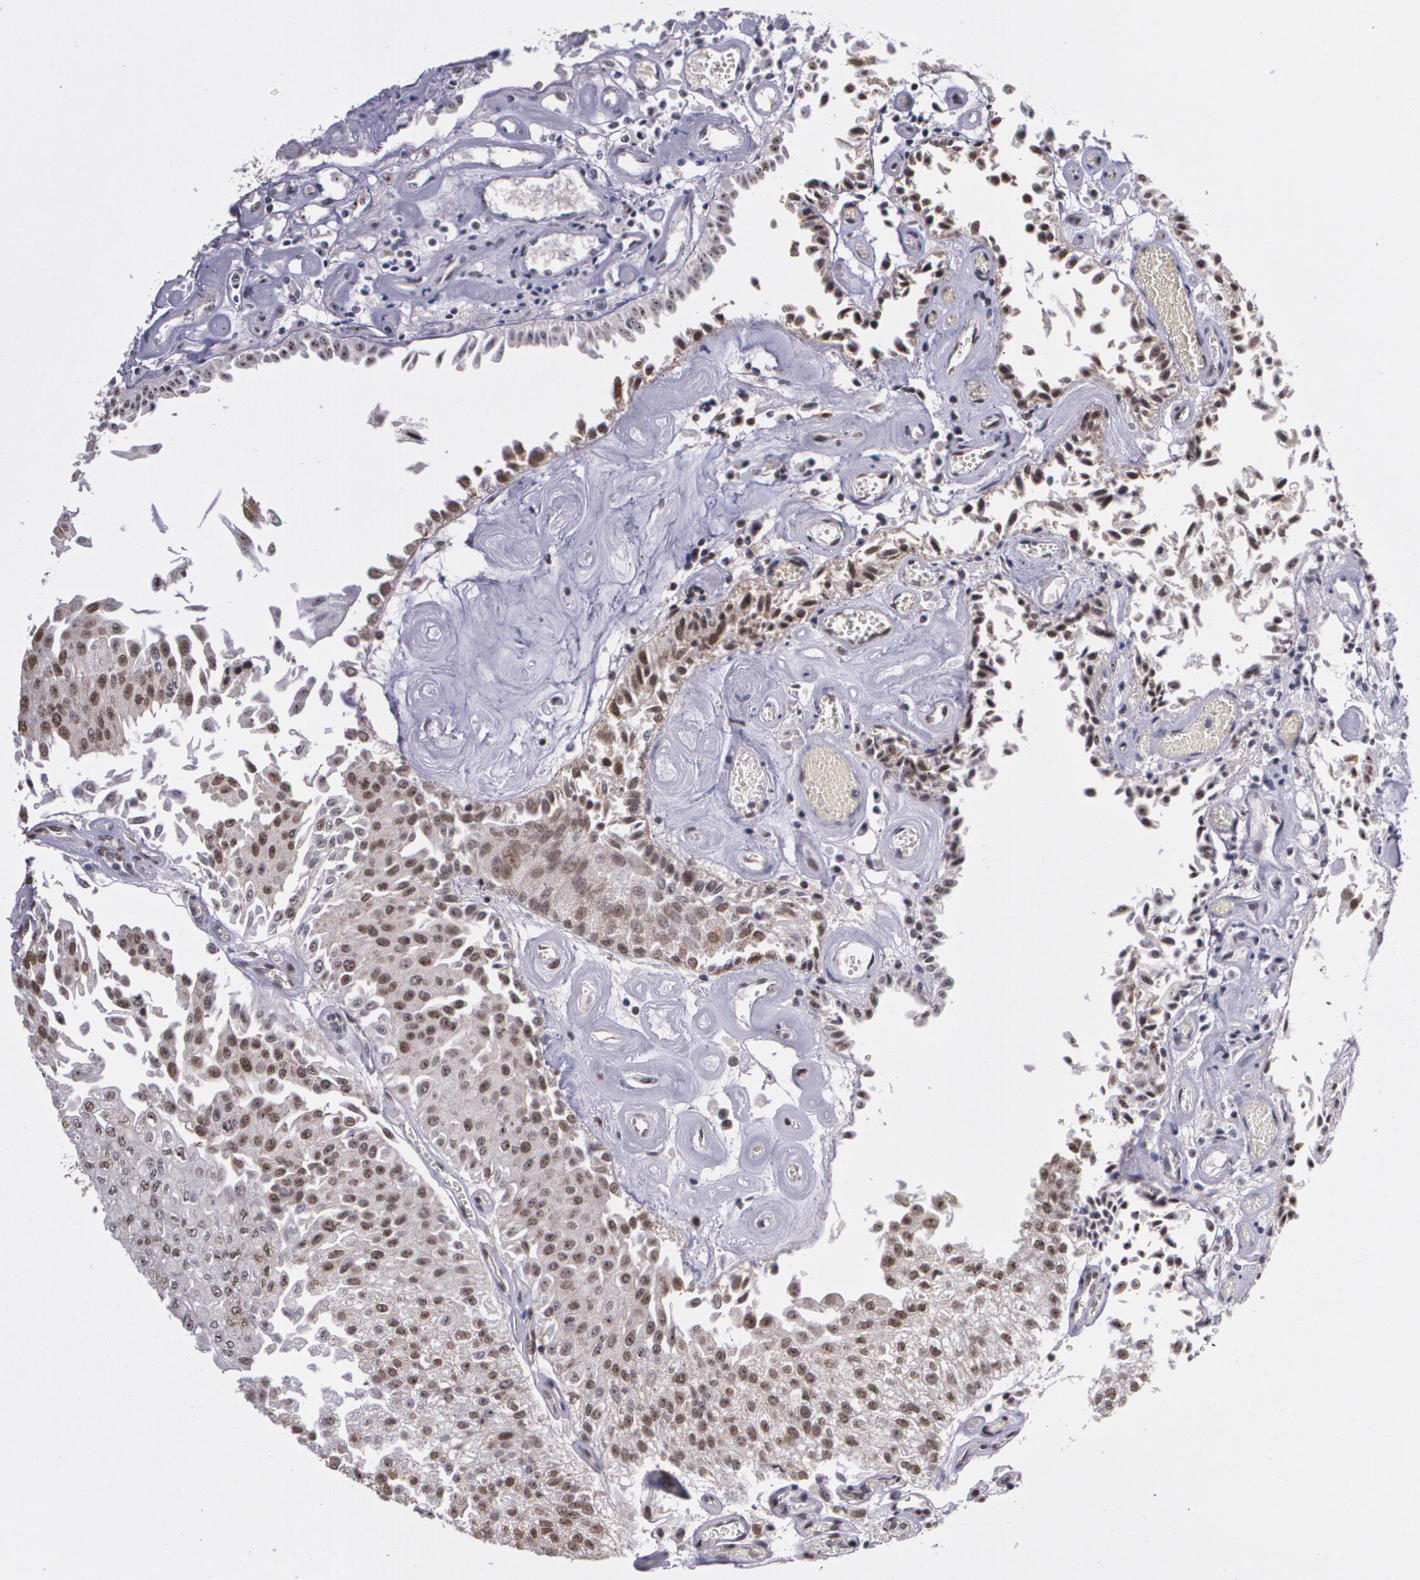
{"staining": {"intensity": "moderate", "quantity": ">75%", "location": "cytoplasmic/membranous,nuclear"}, "tissue": "urothelial cancer", "cell_type": "Tumor cells", "image_type": "cancer", "snomed": [{"axis": "morphology", "description": "Urothelial carcinoma, Low grade"}, {"axis": "topography", "description": "Urinary bladder"}], "caption": "A photomicrograph of urothelial cancer stained for a protein exhibits moderate cytoplasmic/membranous and nuclear brown staining in tumor cells.", "gene": "C6orf15", "patient": {"sex": "male", "age": 86}}